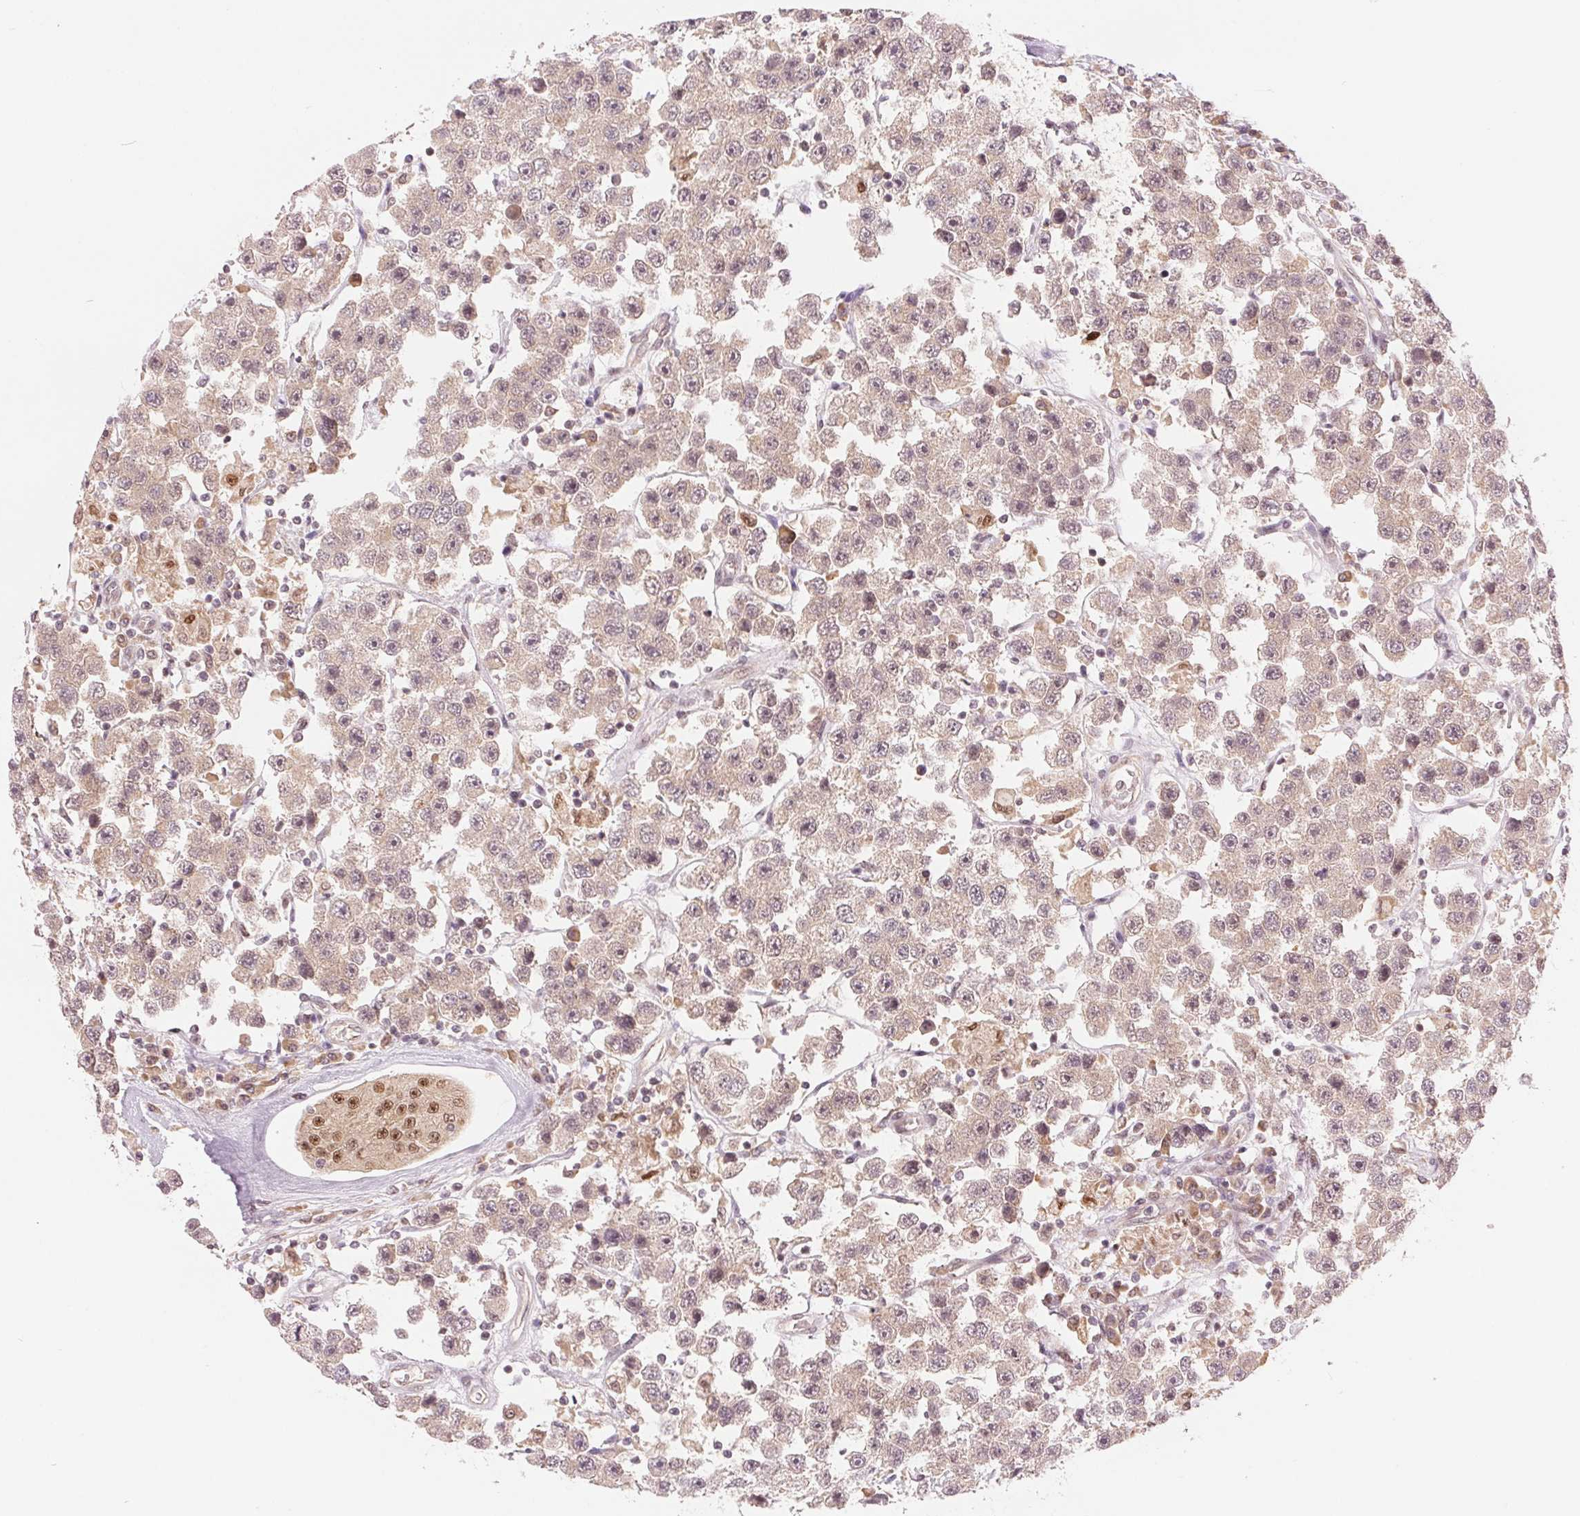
{"staining": {"intensity": "weak", "quantity": ">75%", "location": "cytoplasmic/membranous"}, "tissue": "testis cancer", "cell_type": "Tumor cells", "image_type": "cancer", "snomed": [{"axis": "morphology", "description": "Seminoma, NOS"}, {"axis": "topography", "description": "Testis"}], "caption": "Immunohistochemistry (IHC) micrograph of human testis cancer (seminoma) stained for a protein (brown), which displays low levels of weak cytoplasmic/membranous expression in about >75% of tumor cells.", "gene": "ERI3", "patient": {"sex": "male", "age": 45}}